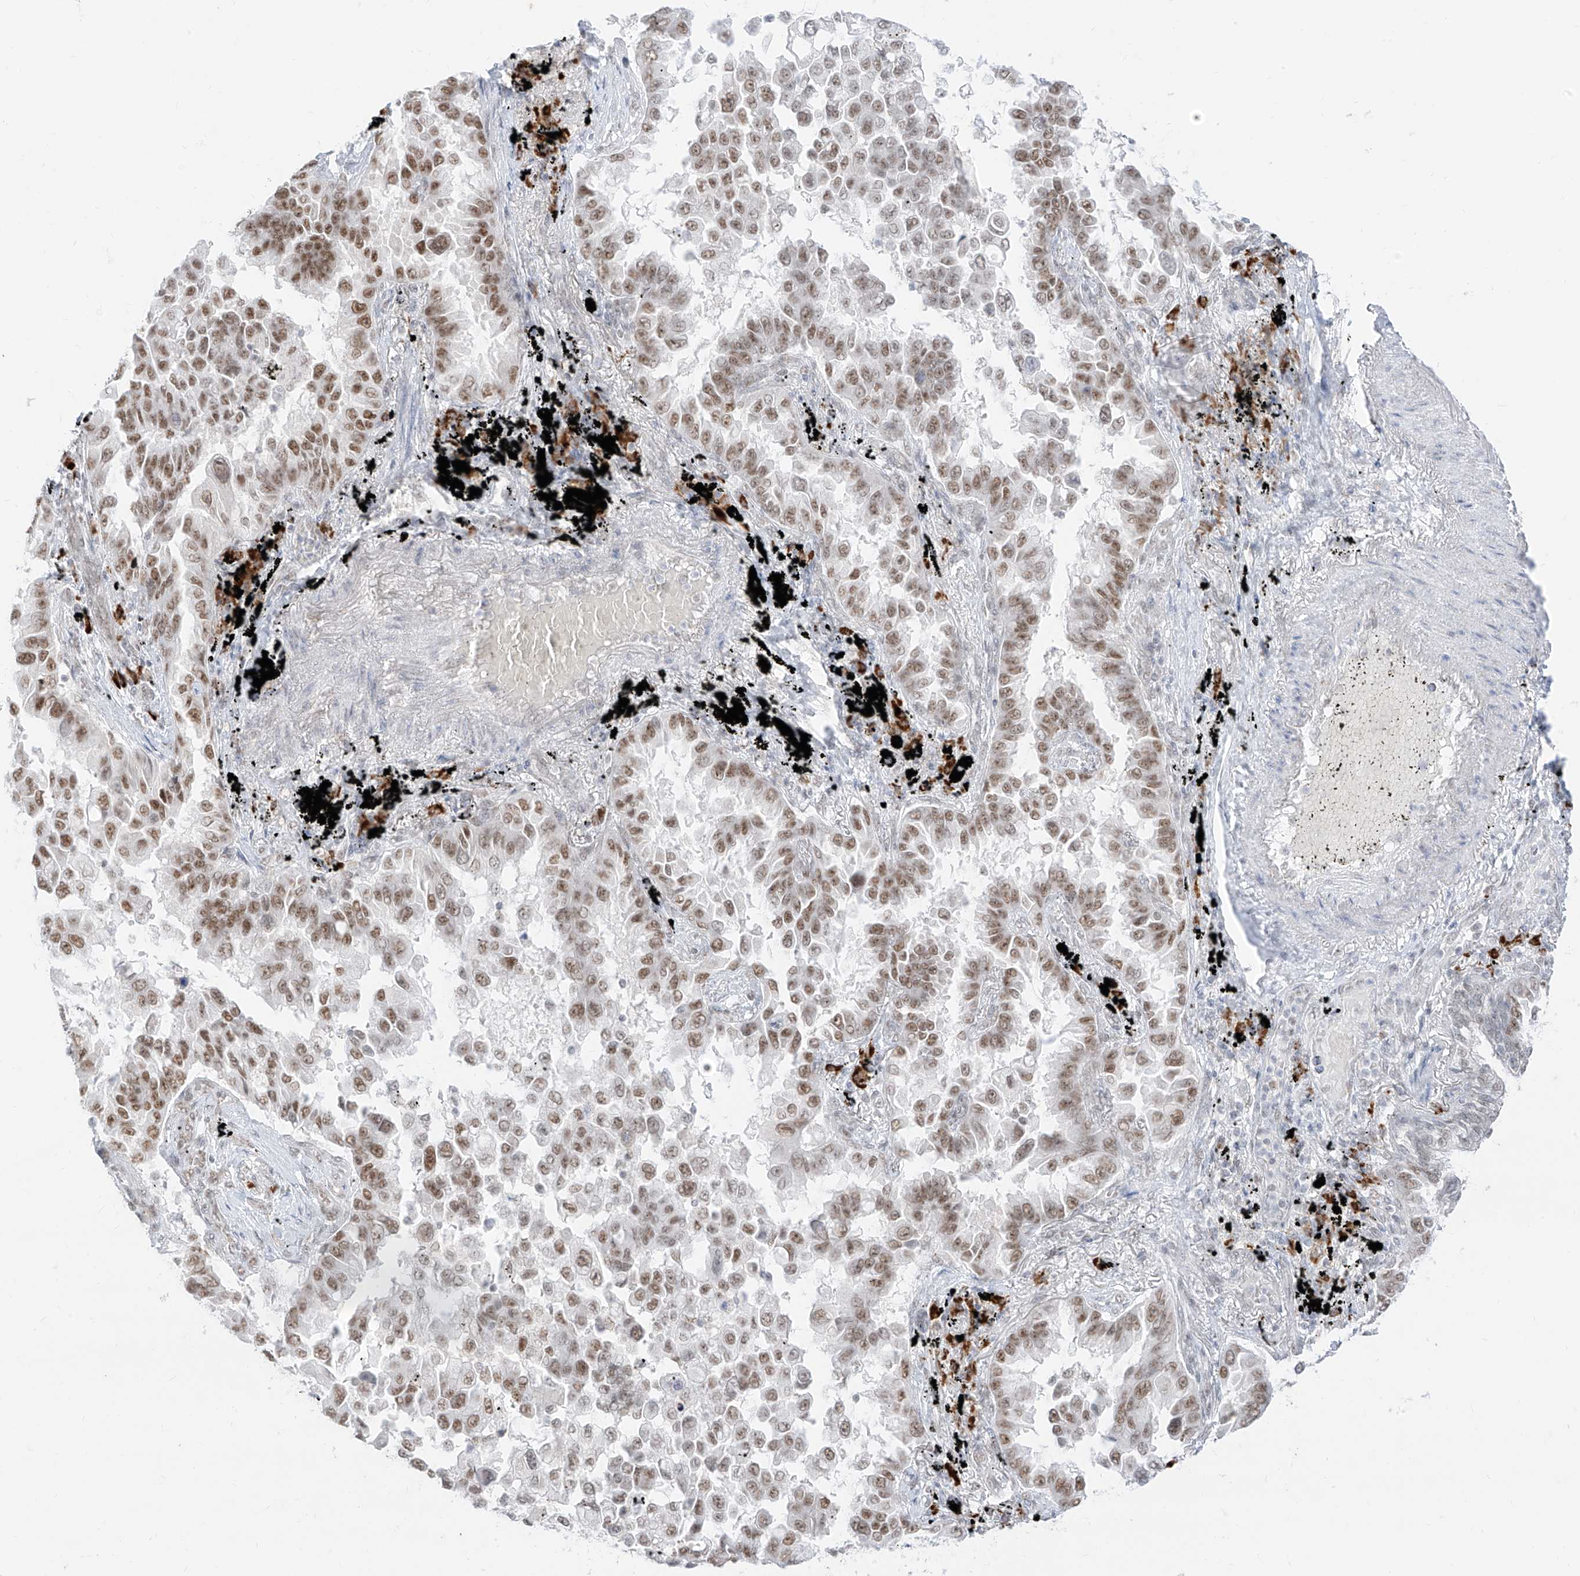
{"staining": {"intensity": "moderate", "quantity": ">75%", "location": "nuclear"}, "tissue": "lung cancer", "cell_type": "Tumor cells", "image_type": "cancer", "snomed": [{"axis": "morphology", "description": "Adenocarcinoma, NOS"}, {"axis": "topography", "description": "Lung"}], "caption": "A brown stain labels moderate nuclear positivity of a protein in lung cancer tumor cells.", "gene": "SUPT5H", "patient": {"sex": "female", "age": 67}}